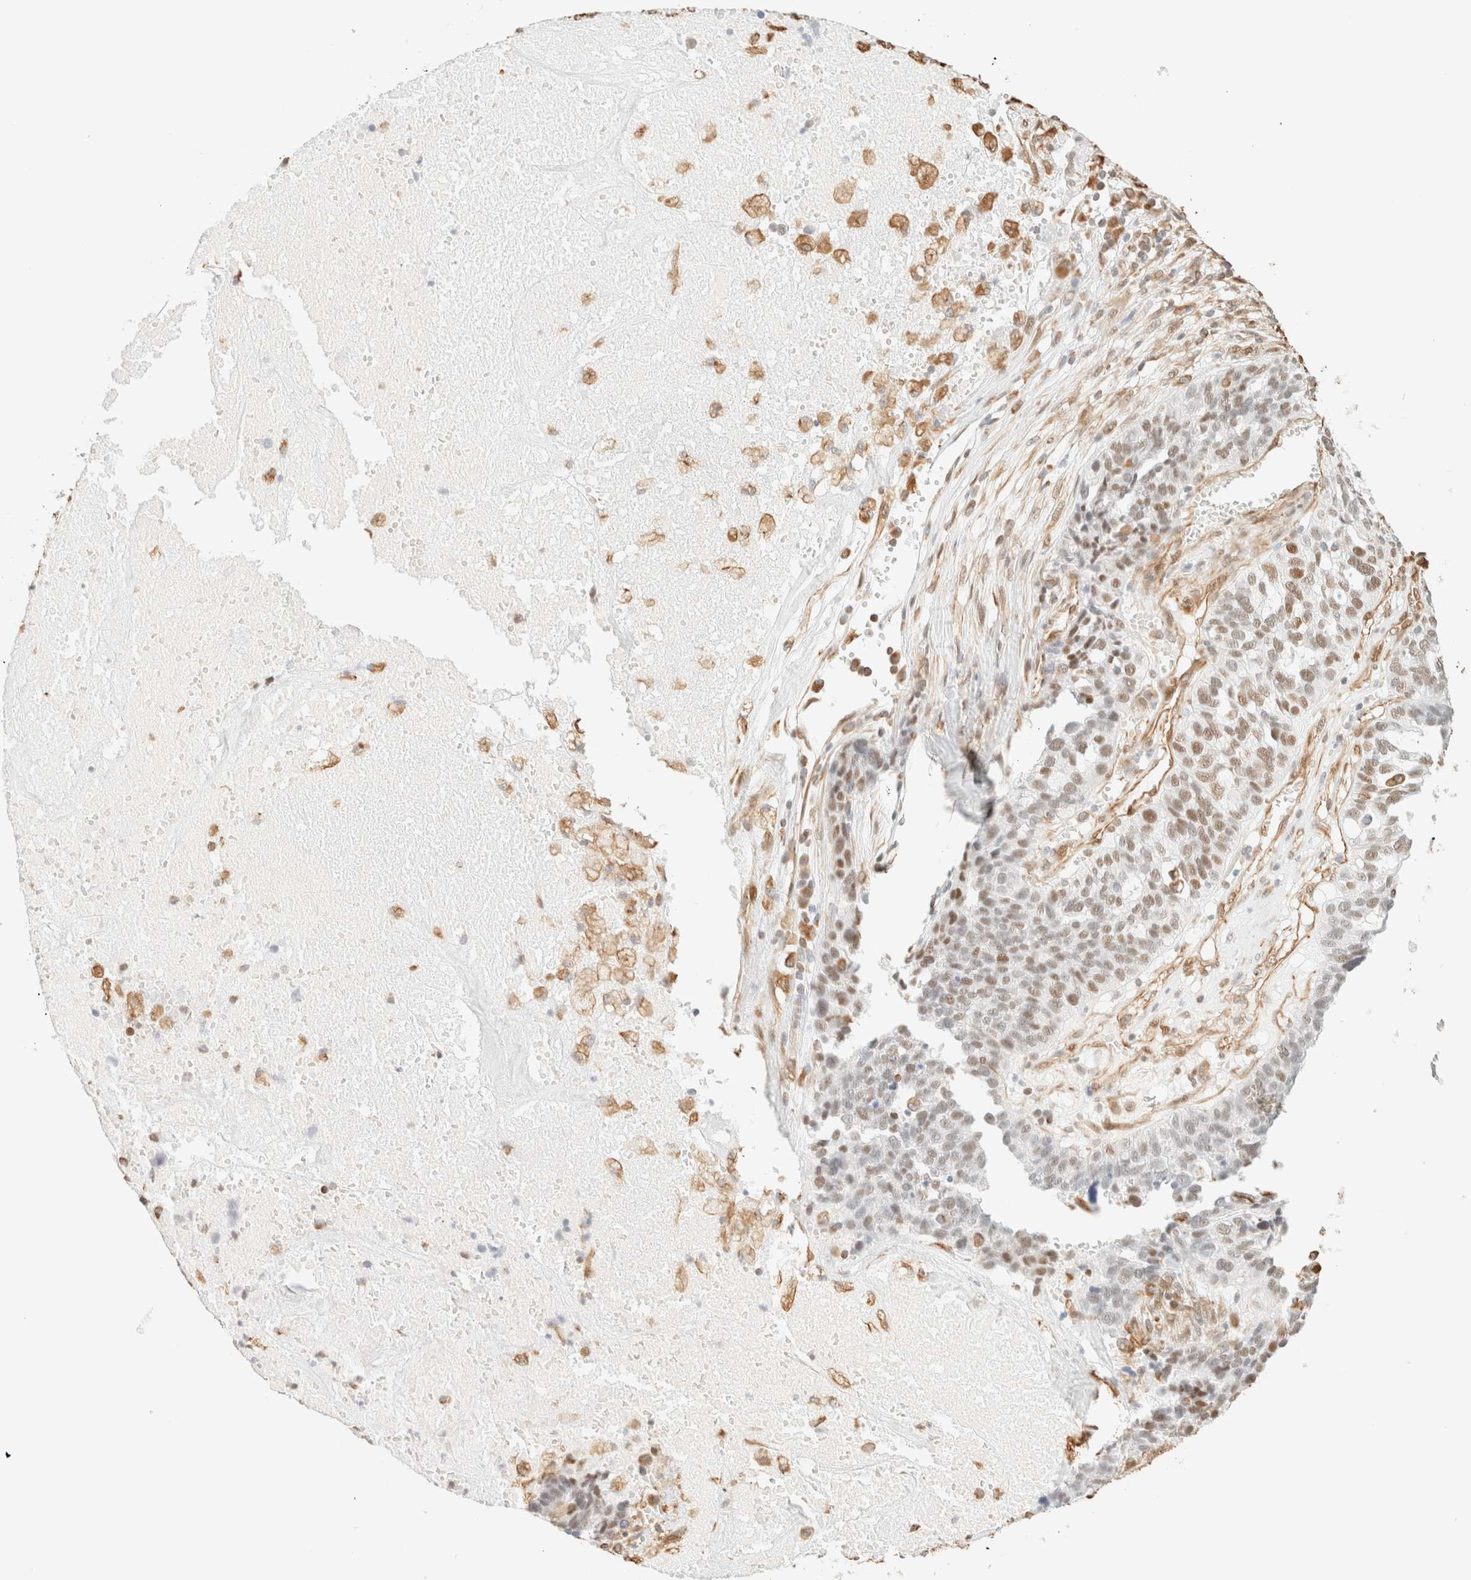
{"staining": {"intensity": "weak", "quantity": ">75%", "location": "nuclear"}, "tissue": "ovarian cancer", "cell_type": "Tumor cells", "image_type": "cancer", "snomed": [{"axis": "morphology", "description": "Cystadenocarcinoma, serous, NOS"}, {"axis": "topography", "description": "Ovary"}], "caption": "Weak nuclear protein staining is seen in about >75% of tumor cells in ovarian serous cystadenocarcinoma. (DAB (3,3'-diaminobenzidine) IHC with brightfield microscopy, high magnification).", "gene": "ZSCAN18", "patient": {"sex": "female", "age": 59}}